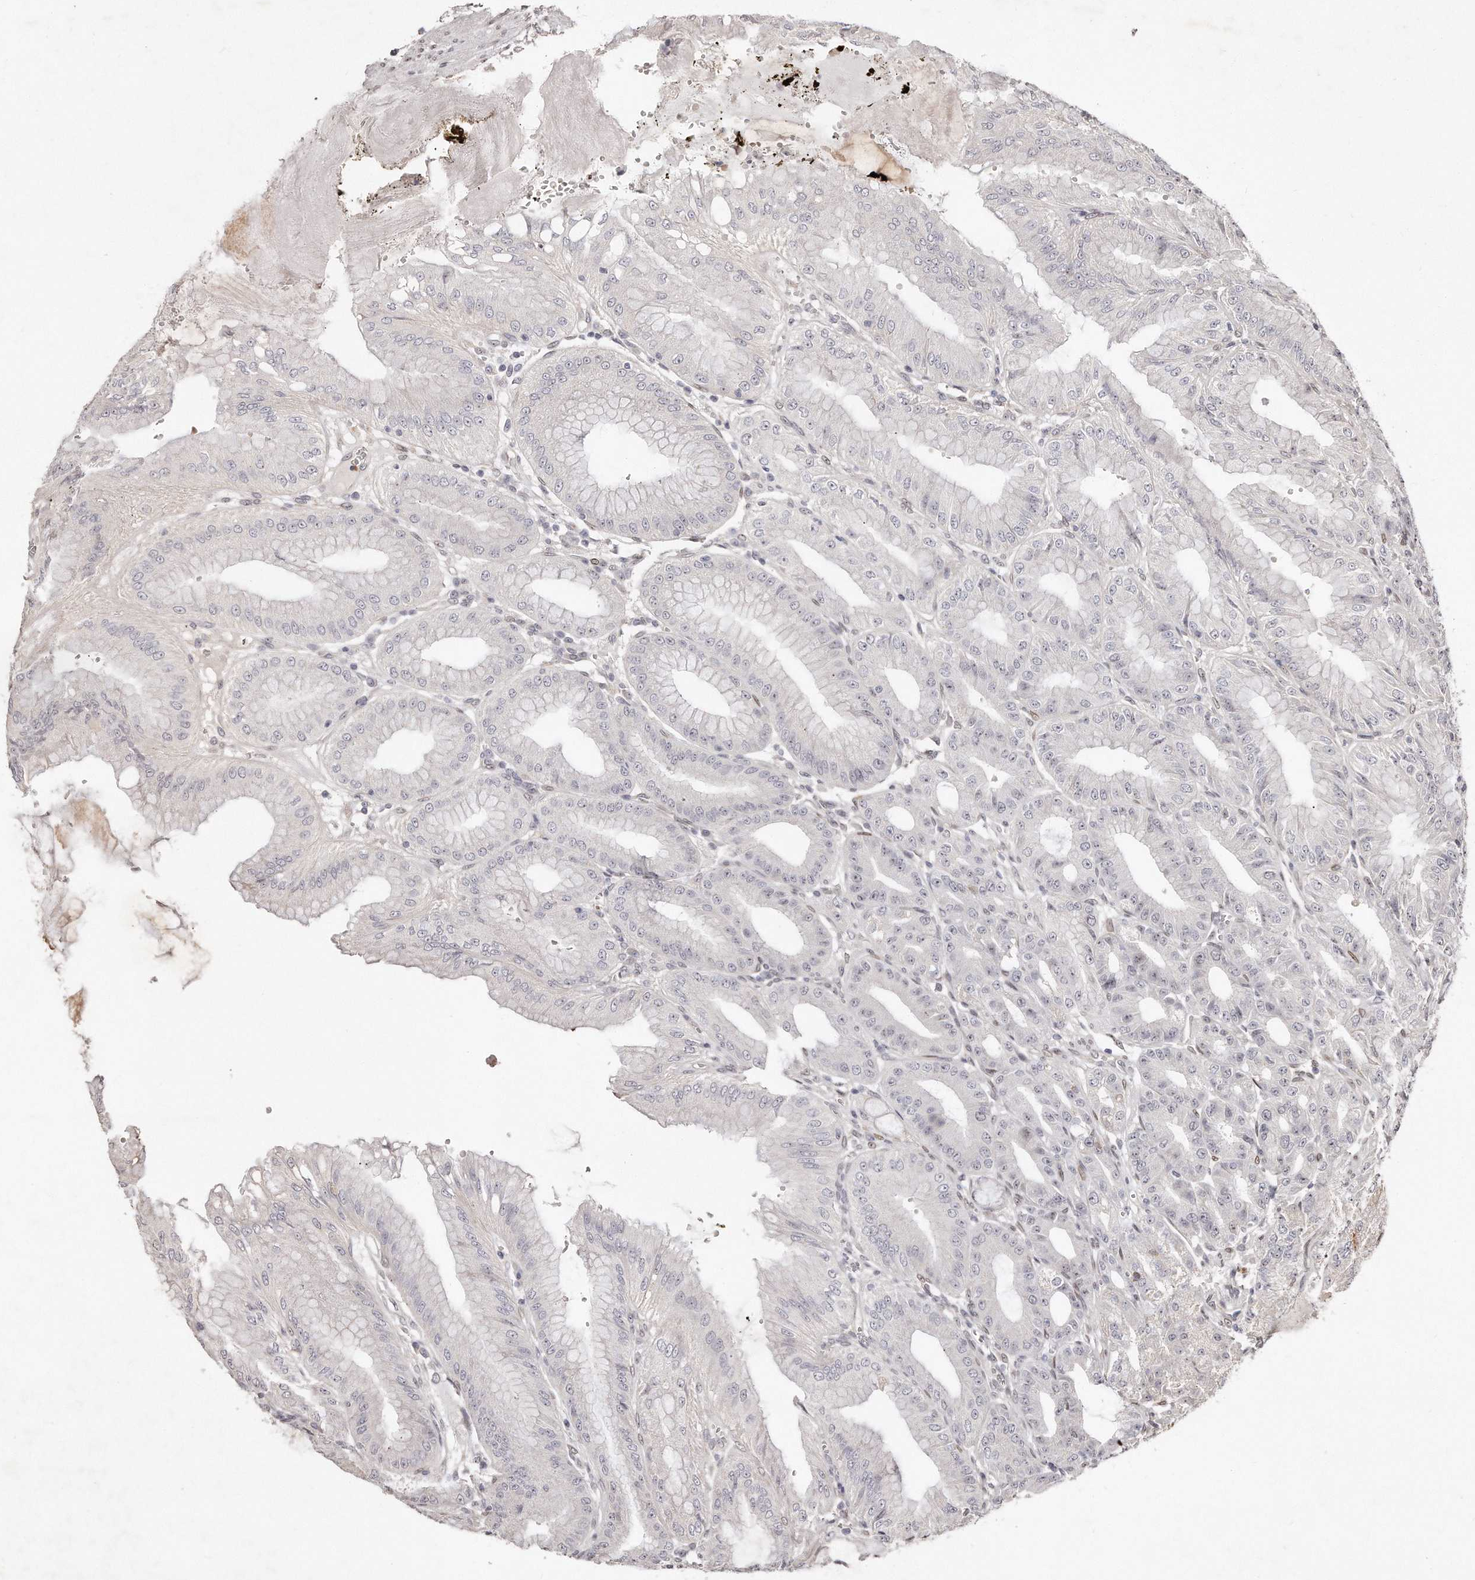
{"staining": {"intensity": "negative", "quantity": "none", "location": "none"}, "tissue": "stomach", "cell_type": "Glandular cells", "image_type": "normal", "snomed": [{"axis": "morphology", "description": "Normal tissue, NOS"}, {"axis": "topography", "description": "Stomach, lower"}], "caption": "This micrograph is of normal stomach stained with immunohistochemistry to label a protein in brown with the nuclei are counter-stained blue. There is no staining in glandular cells.", "gene": "HASPIN", "patient": {"sex": "male", "age": 71}}